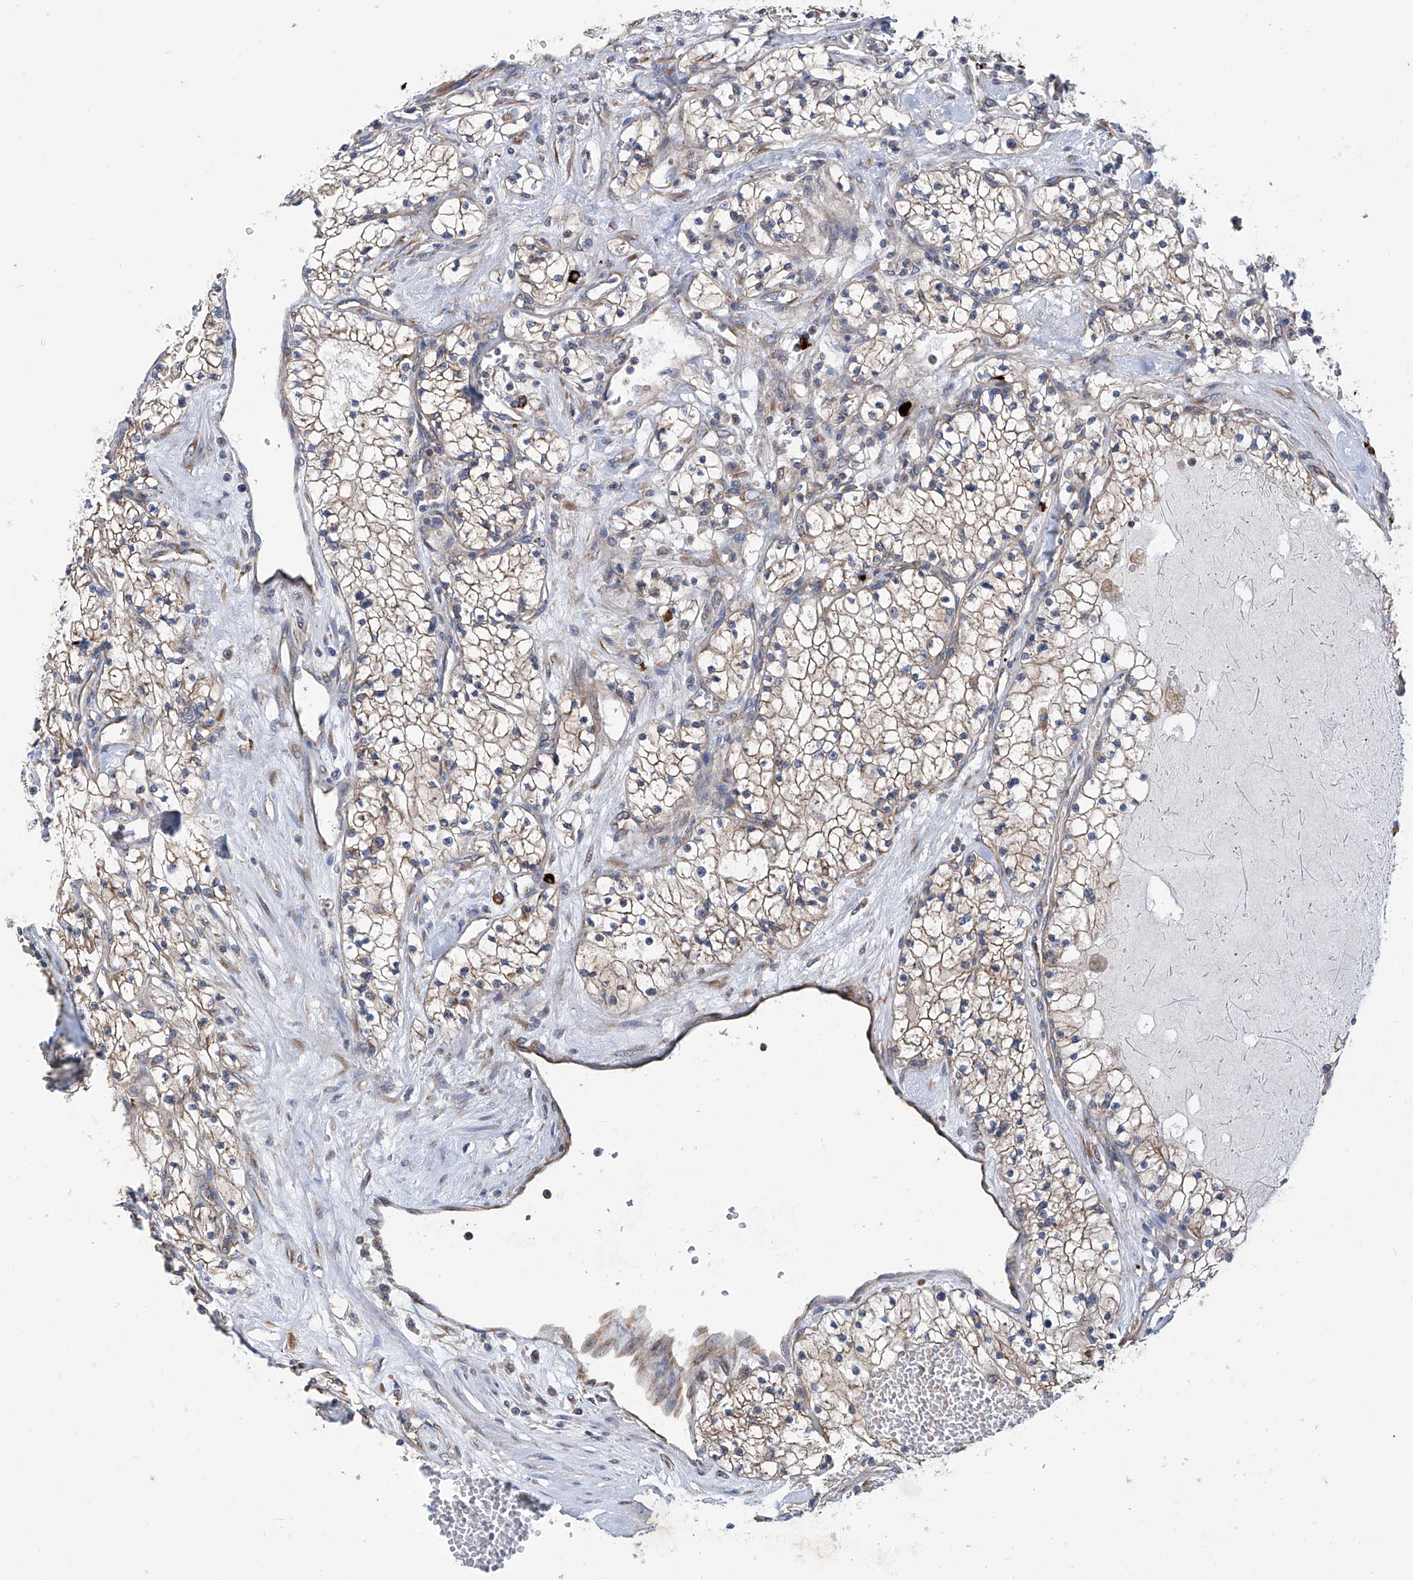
{"staining": {"intensity": "weak", "quantity": ">75%", "location": "cytoplasmic/membranous"}, "tissue": "renal cancer", "cell_type": "Tumor cells", "image_type": "cancer", "snomed": [{"axis": "morphology", "description": "Normal tissue, NOS"}, {"axis": "morphology", "description": "Adenocarcinoma, NOS"}, {"axis": "topography", "description": "Kidney"}], "caption": "The immunohistochemical stain shows weak cytoplasmic/membranous positivity in tumor cells of adenocarcinoma (renal) tissue. Nuclei are stained in blue.", "gene": "SENP2", "patient": {"sex": "male", "age": 68}}